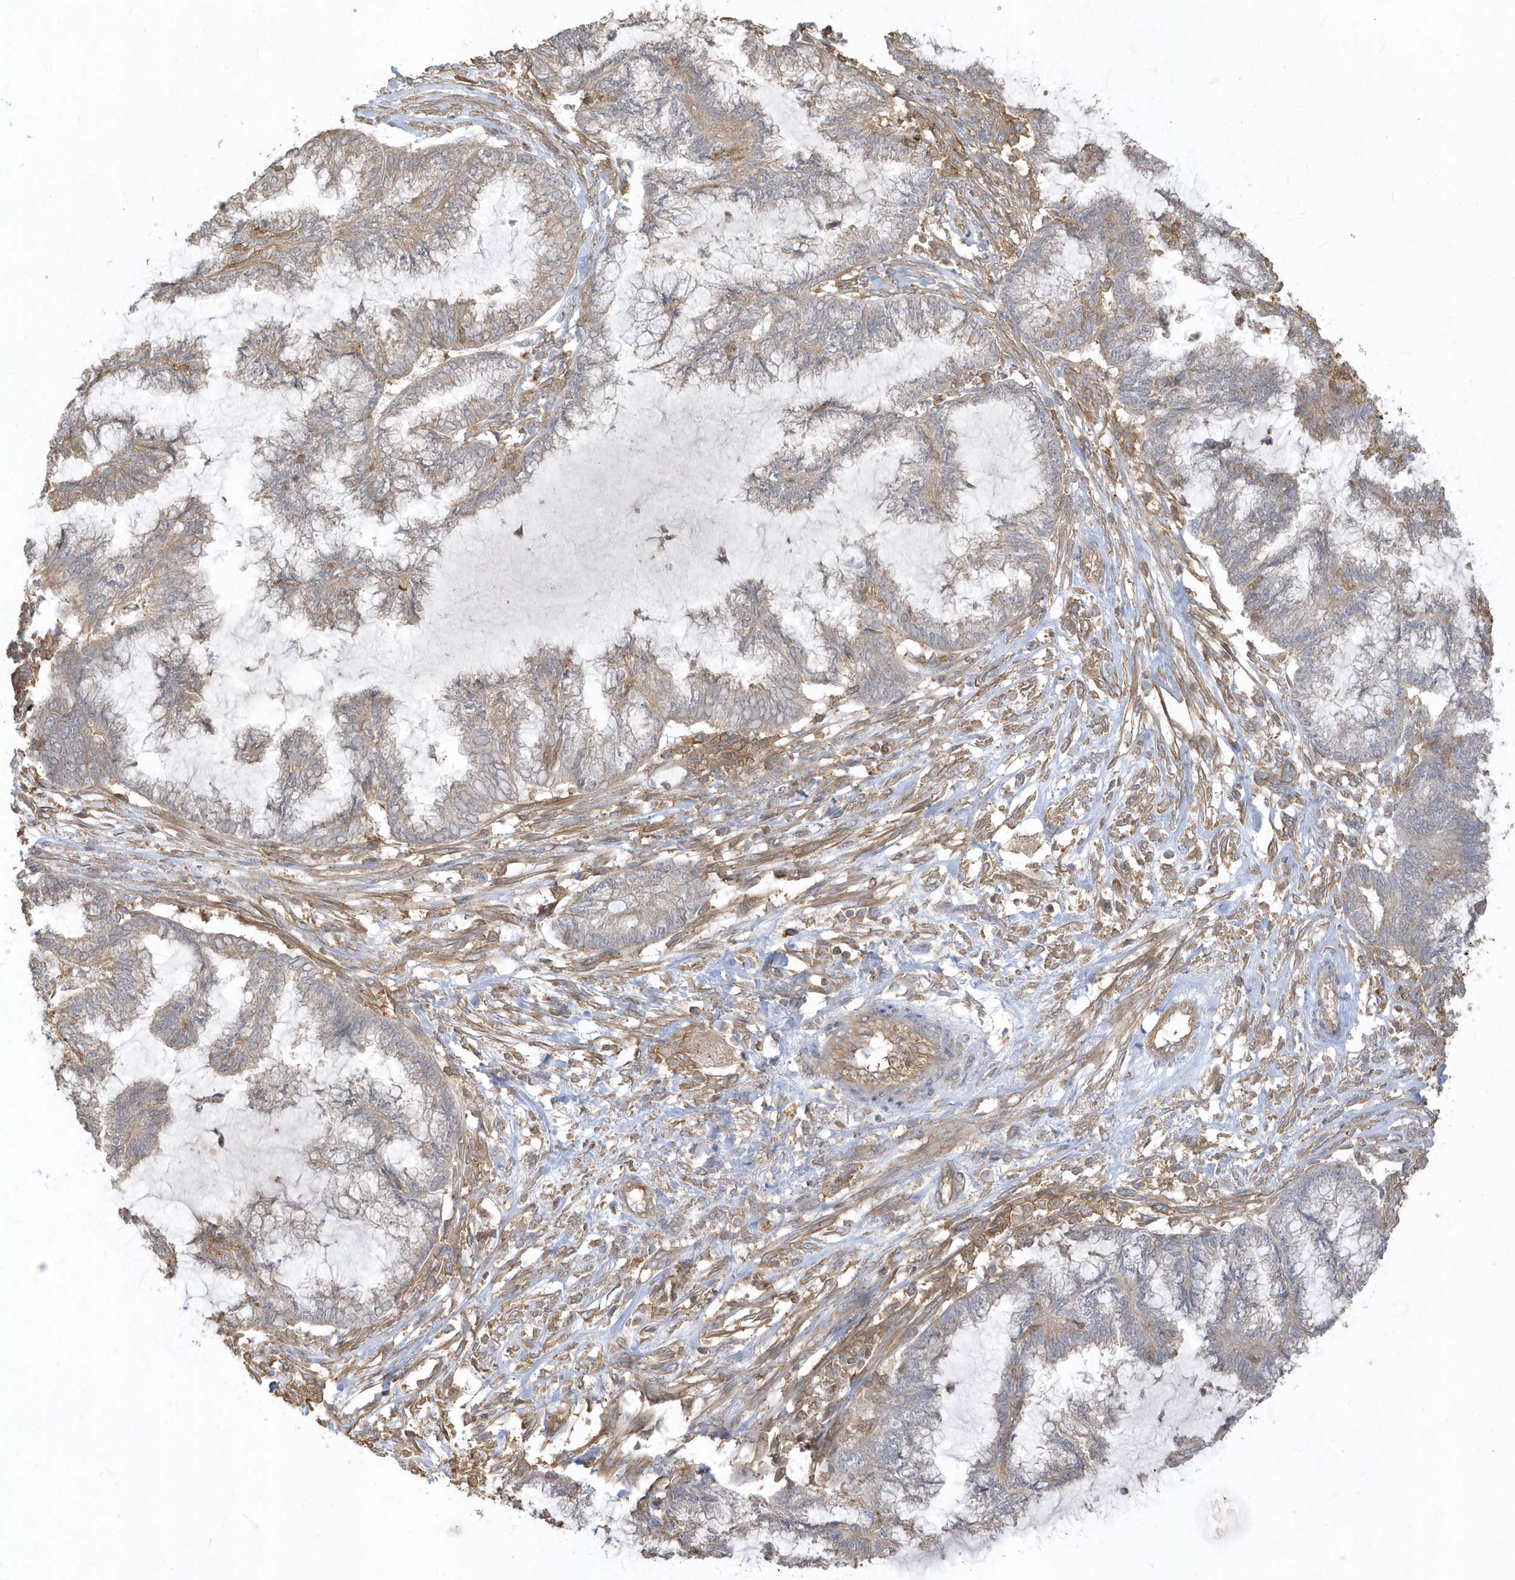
{"staining": {"intensity": "weak", "quantity": ">75%", "location": "cytoplasmic/membranous"}, "tissue": "endometrial cancer", "cell_type": "Tumor cells", "image_type": "cancer", "snomed": [{"axis": "morphology", "description": "Adenocarcinoma, NOS"}, {"axis": "topography", "description": "Endometrium"}], "caption": "An immunohistochemistry histopathology image of neoplastic tissue is shown. Protein staining in brown labels weak cytoplasmic/membranous positivity in endometrial cancer within tumor cells.", "gene": "ZBTB8A", "patient": {"sex": "female", "age": 86}}